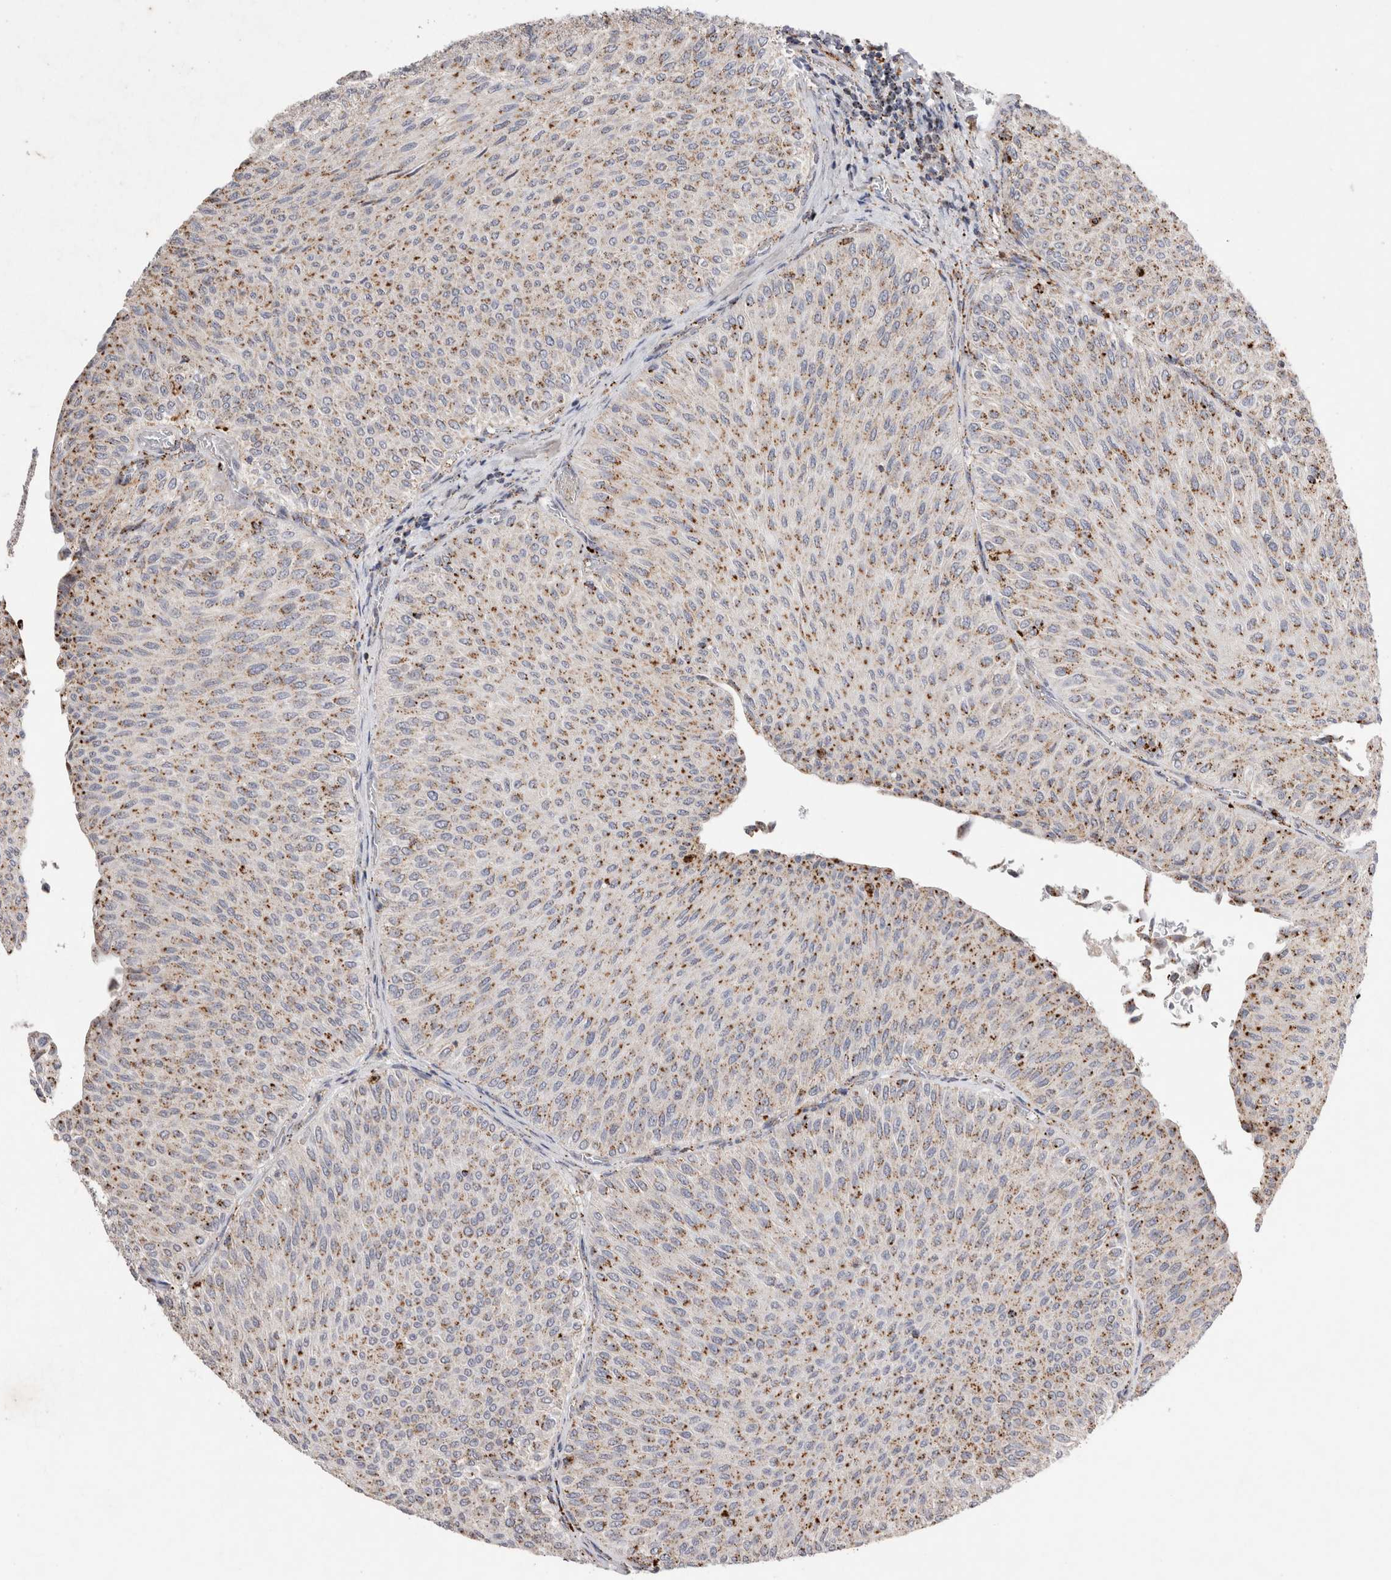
{"staining": {"intensity": "moderate", "quantity": ">75%", "location": "cytoplasmic/membranous"}, "tissue": "urothelial cancer", "cell_type": "Tumor cells", "image_type": "cancer", "snomed": [{"axis": "morphology", "description": "Urothelial carcinoma, Low grade"}, {"axis": "topography", "description": "Urinary bladder"}], "caption": "An IHC photomicrograph of tumor tissue is shown. Protein staining in brown highlights moderate cytoplasmic/membranous positivity in urothelial carcinoma (low-grade) within tumor cells. Ihc stains the protein of interest in brown and the nuclei are stained blue.", "gene": "CTSA", "patient": {"sex": "male", "age": 78}}